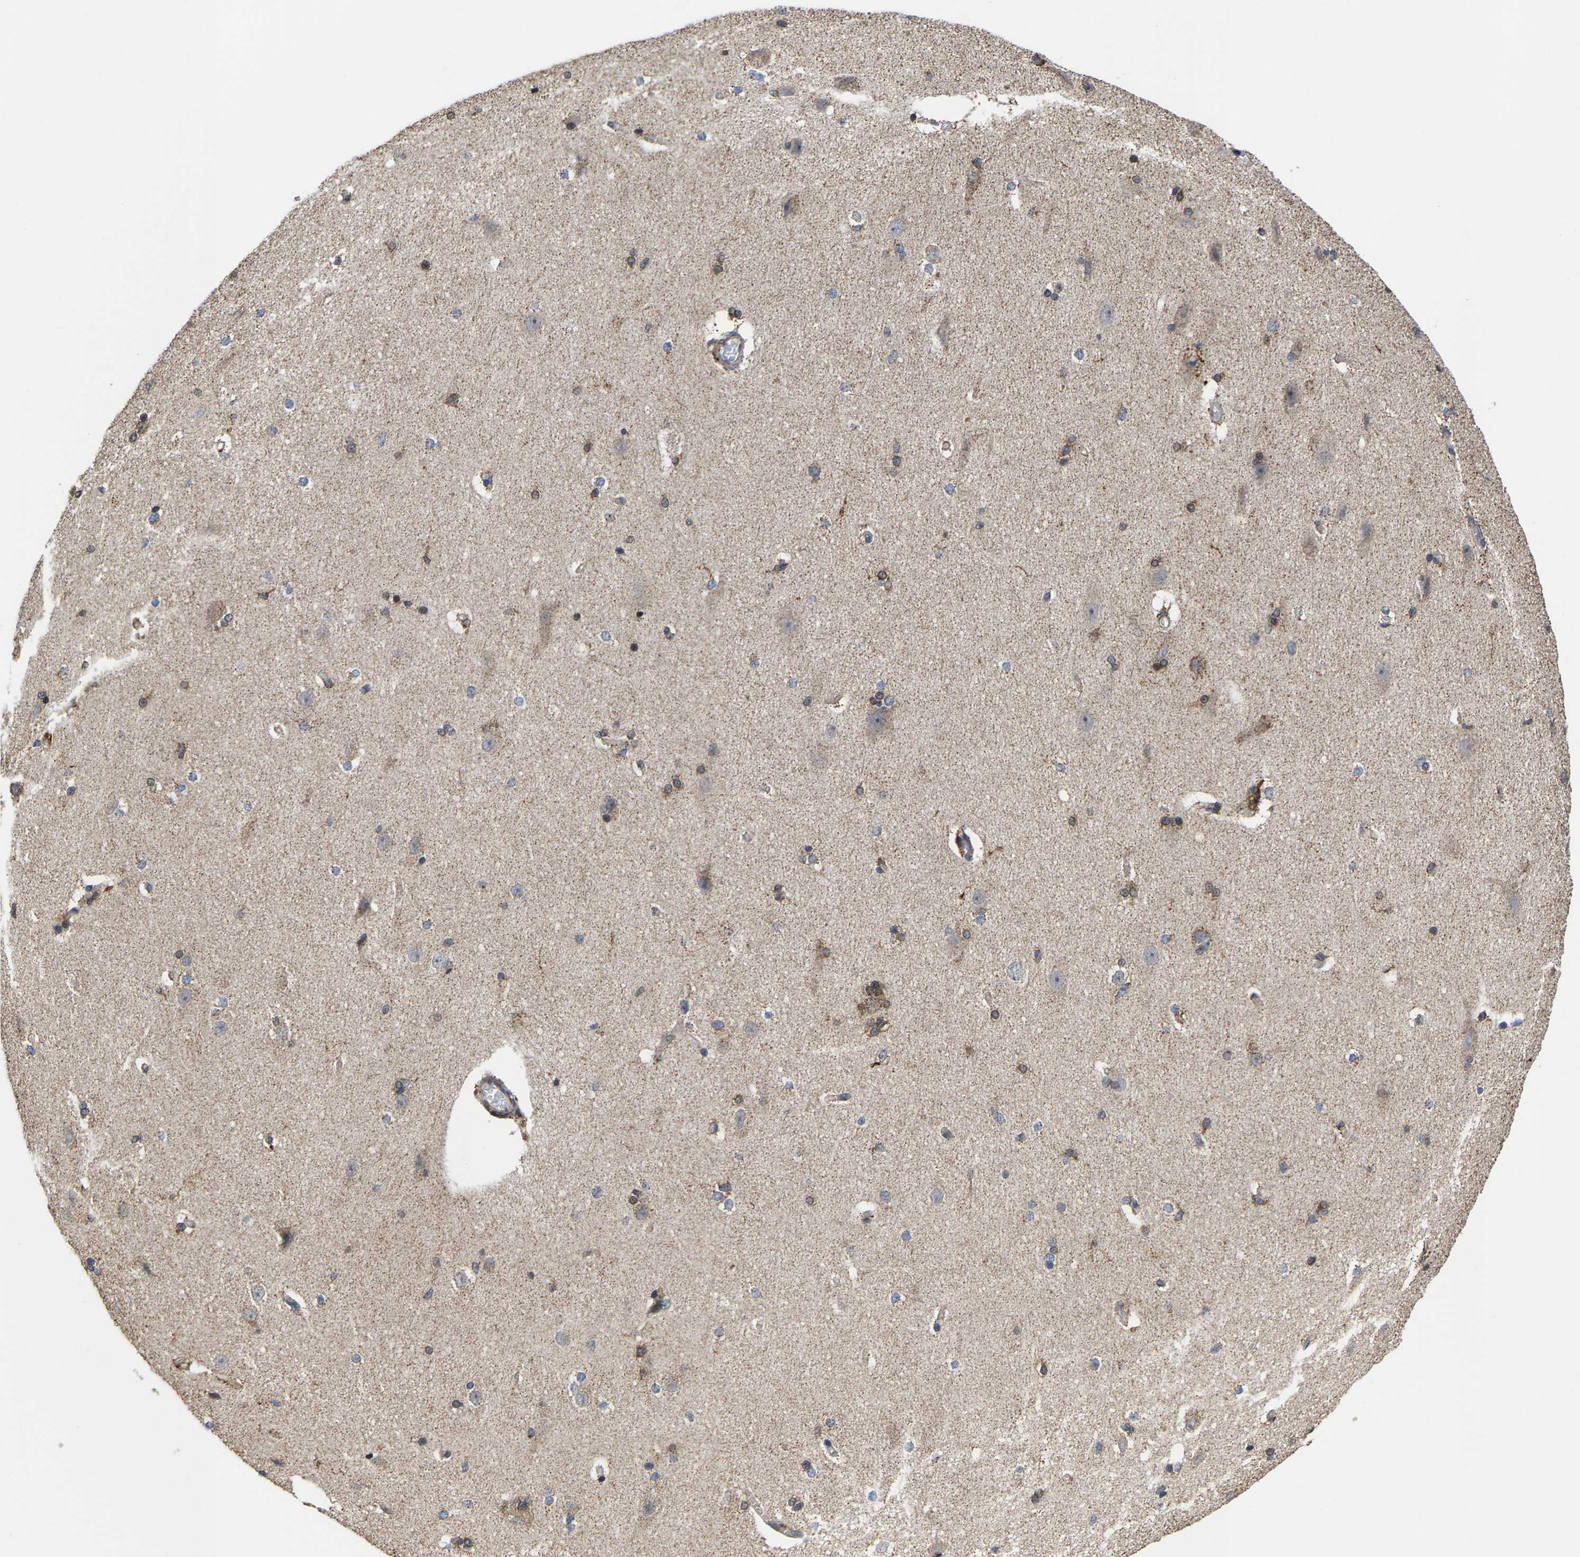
{"staining": {"intensity": "negative", "quantity": "none", "location": "none"}, "tissue": "cerebral cortex", "cell_type": "Endothelial cells", "image_type": "normal", "snomed": [{"axis": "morphology", "description": "Normal tissue, NOS"}, {"axis": "topography", "description": "Cerebral cortex"}, {"axis": "topography", "description": "Hippocampus"}], "caption": "The photomicrograph shows no staining of endothelial cells in normal cerebral cortex.", "gene": "PFKFB3", "patient": {"sex": "female", "age": 19}}